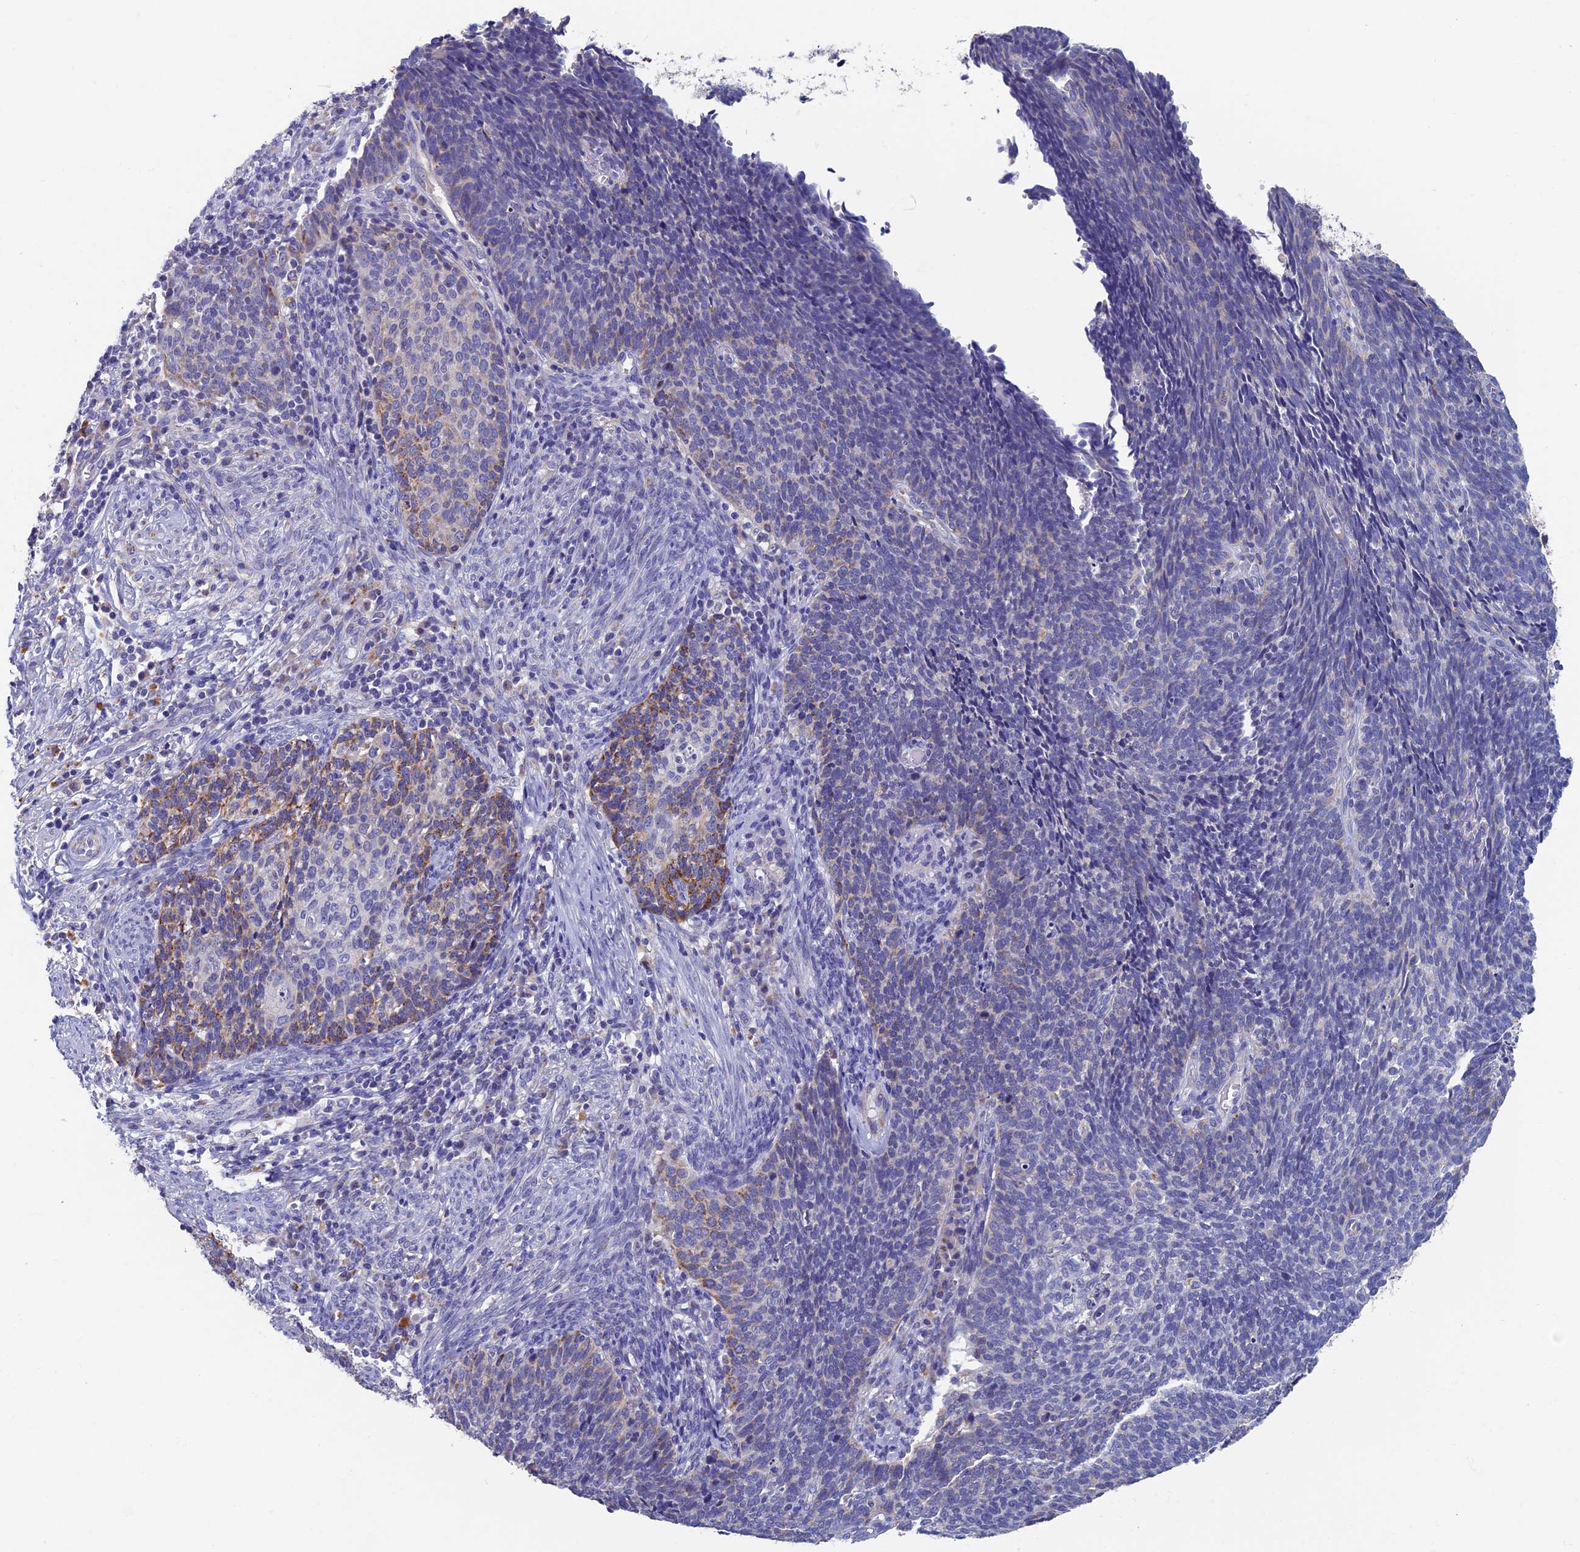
{"staining": {"intensity": "moderate", "quantity": "<25%", "location": "cytoplasmic/membranous"}, "tissue": "cervical cancer", "cell_type": "Tumor cells", "image_type": "cancer", "snomed": [{"axis": "morphology", "description": "Squamous cell carcinoma, NOS"}, {"axis": "topography", "description": "Cervix"}], "caption": "Cervical cancer (squamous cell carcinoma) stained for a protein (brown) shows moderate cytoplasmic/membranous positive staining in approximately <25% of tumor cells.", "gene": "OAT", "patient": {"sex": "female", "age": 39}}